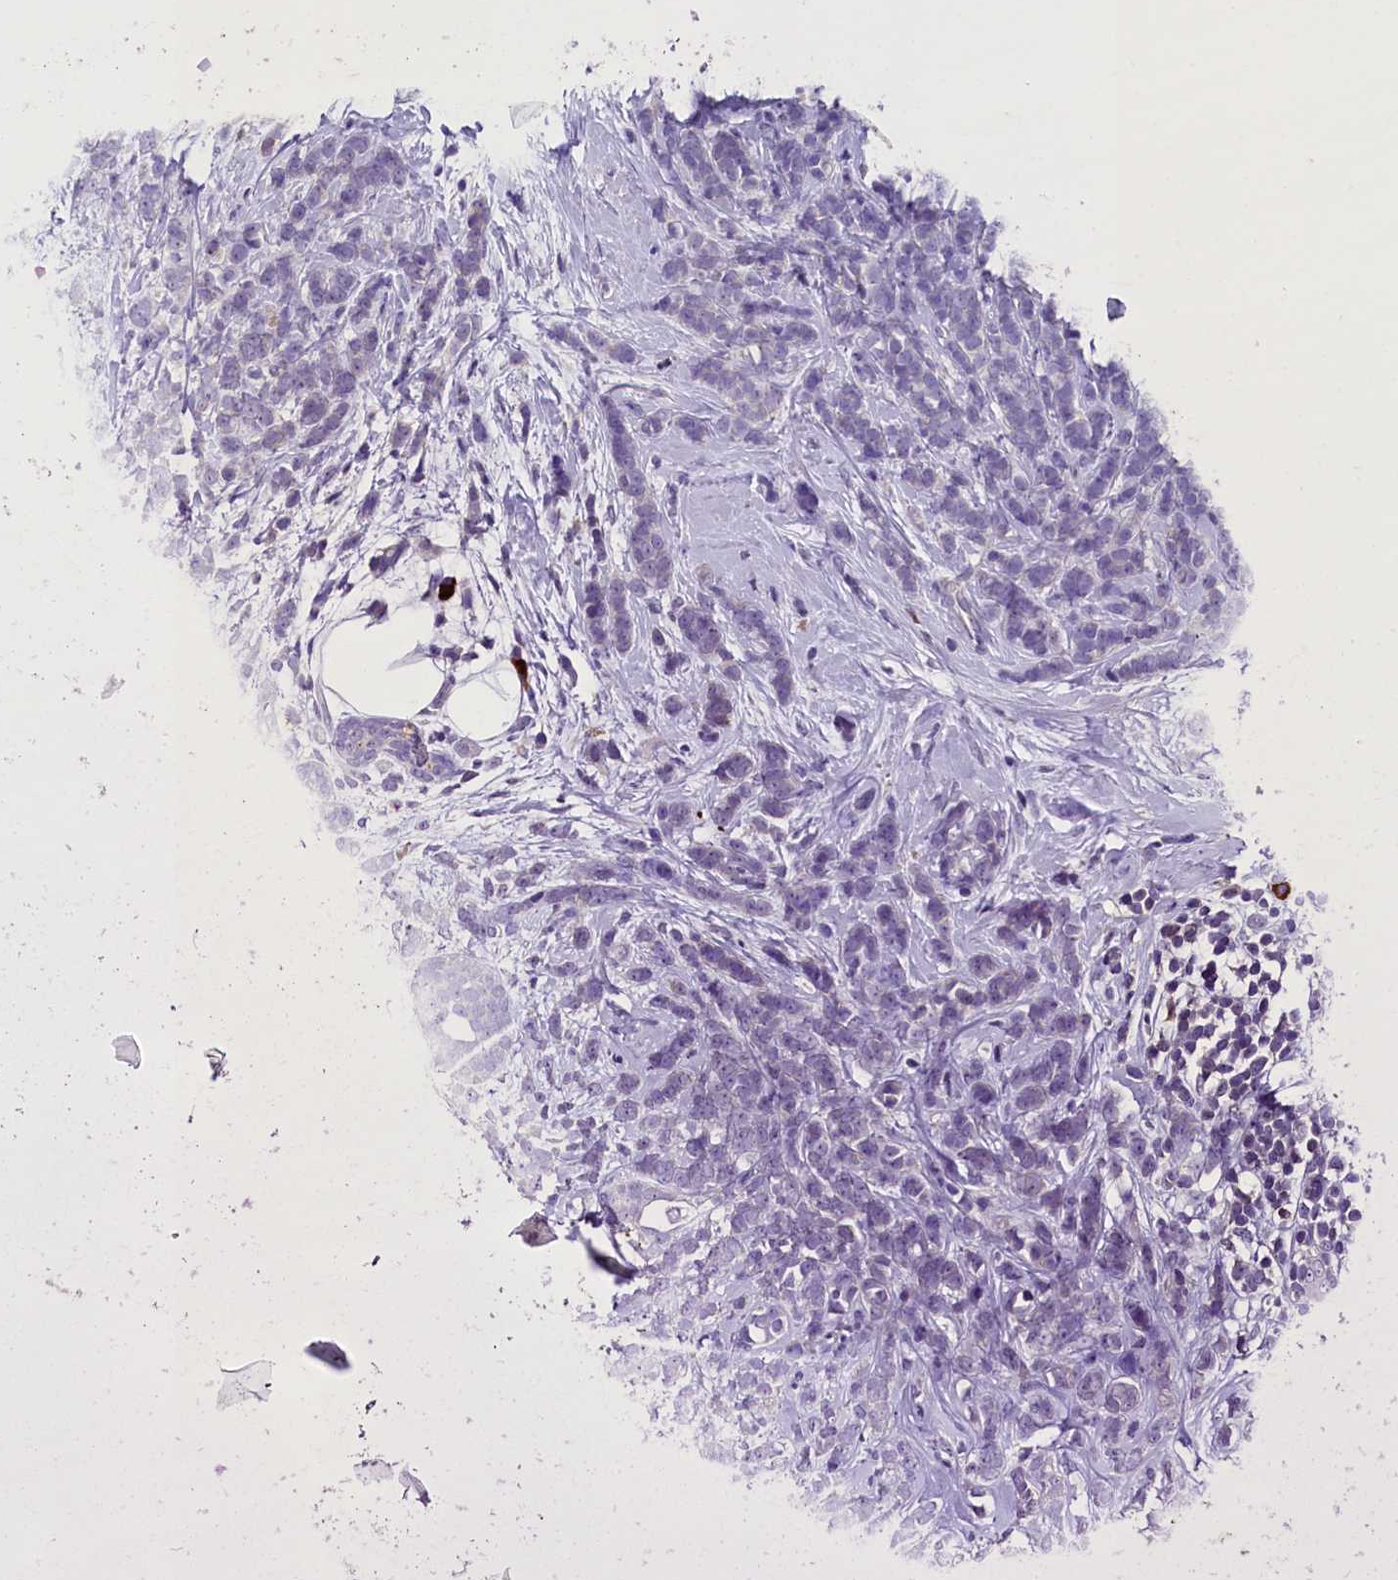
{"staining": {"intensity": "negative", "quantity": "none", "location": "none"}, "tissue": "breast cancer", "cell_type": "Tumor cells", "image_type": "cancer", "snomed": [{"axis": "morphology", "description": "Duct carcinoma"}, {"axis": "topography", "description": "Breast"}], "caption": "This is an IHC histopathology image of infiltrating ductal carcinoma (breast). There is no staining in tumor cells.", "gene": "MEX3B", "patient": {"sex": "female", "age": 75}}